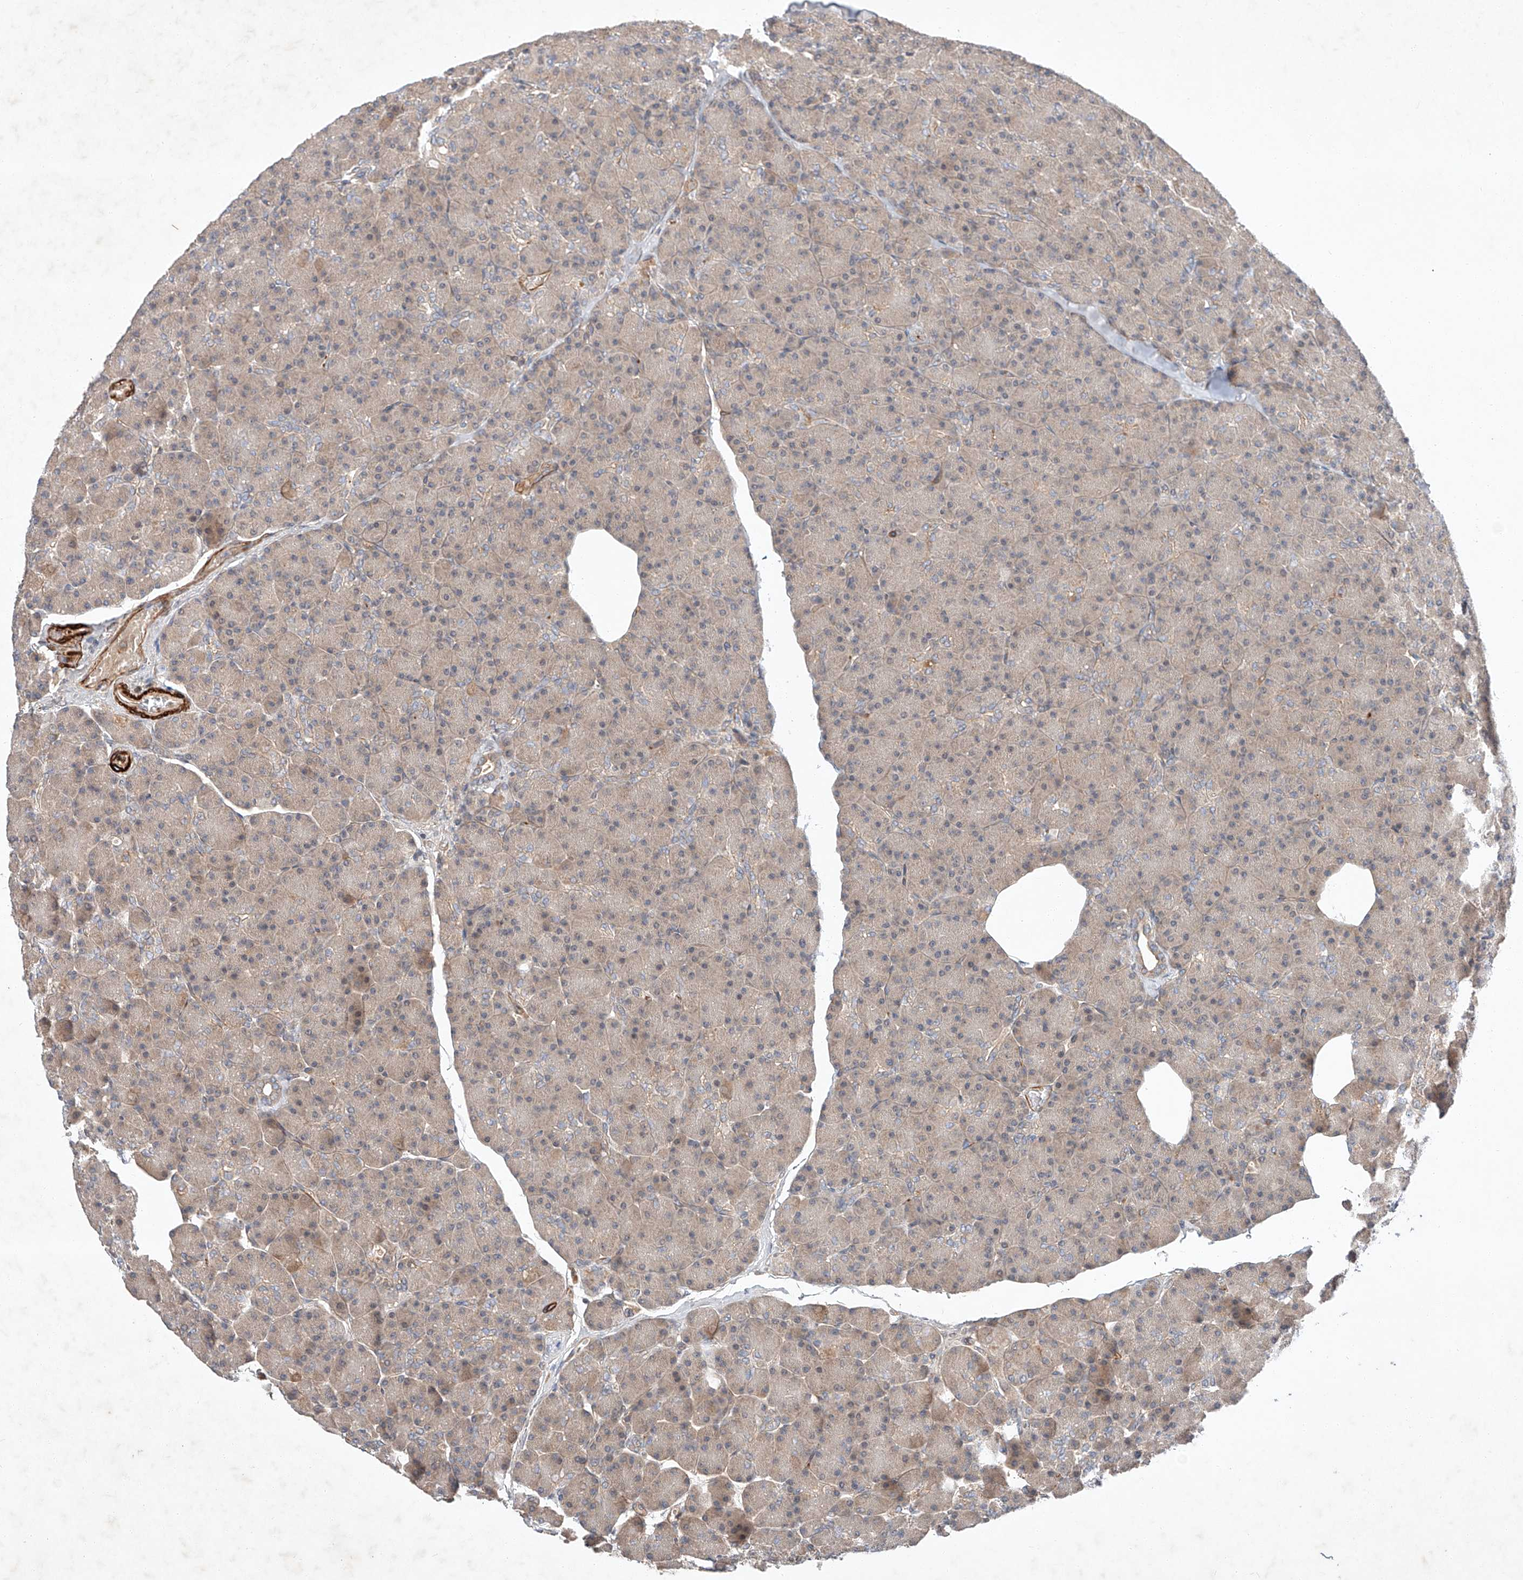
{"staining": {"intensity": "weak", "quantity": ">75%", "location": "cytoplasmic/membranous"}, "tissue": "pancreas", "cell_type": "Exocrine glandular cells", "image_type": "normal", "snomed": [{"axis": "morphology", "description": "Normal tissue, NOS"}, {"axis": "topography", "description": "Pancreas"}], "caption": "A high-resolution image shows IHC staining of benign pancreas, which exhibits weak cytoplasmic/membranous staining in about >75% of exocrine glandular cells. (Stains: DAB in brown, nuclei in blue, Microscopy: brightfield microscopy at high magnification).", "gene": "ARHGAP33", "patient": {"sex": "female", "age": 43}}